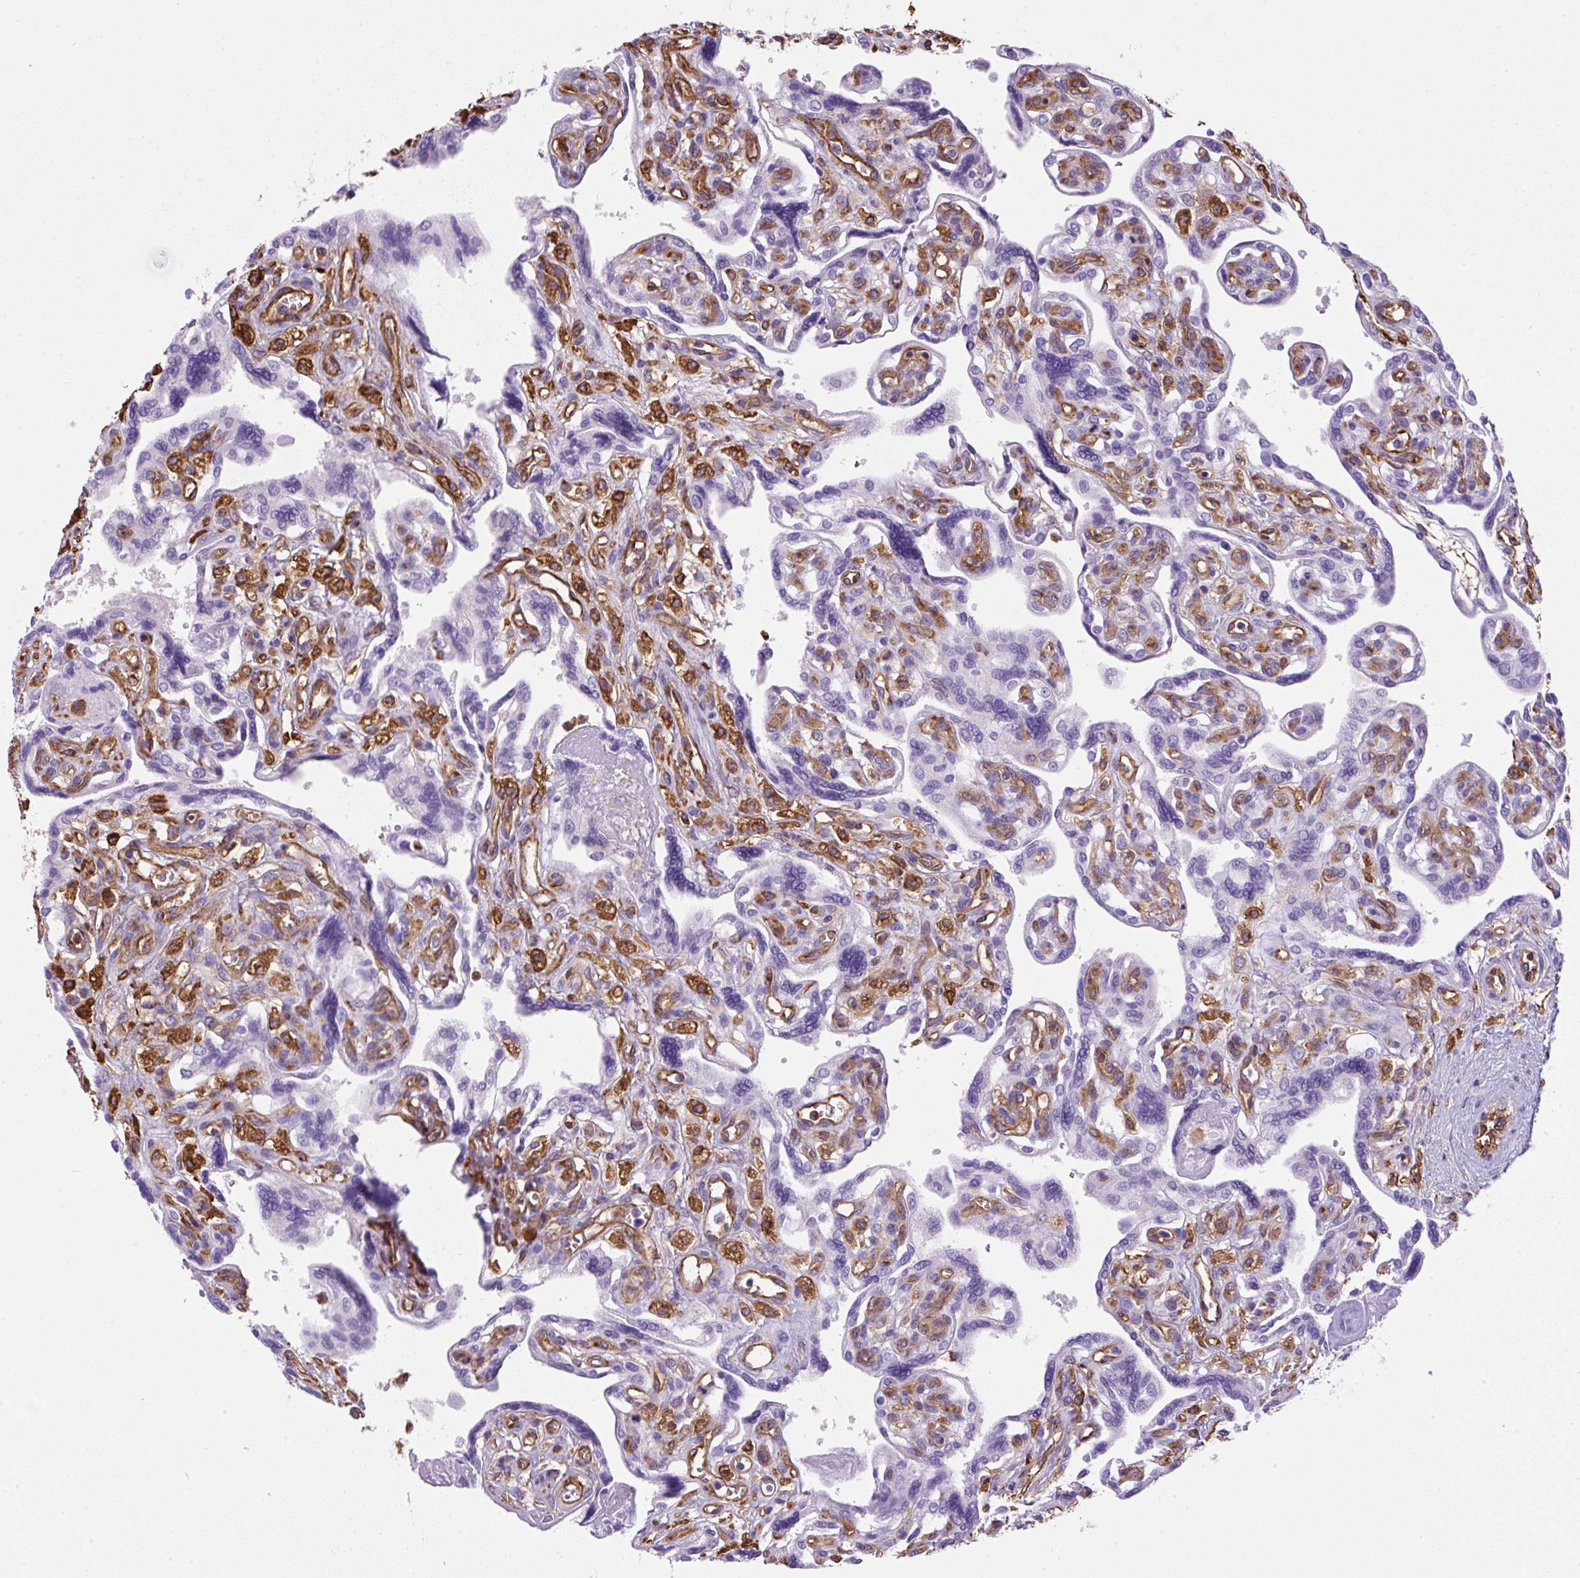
{"staining": {"intensity": "negative", "quantity": "none", "location": "none"}, "tissue": "placenta", "cell_type": "Decidual cells", "image_type": "normal", "snomed": [{"axis": "morphology", "description": "Normal tissue, NOS"}, {"axis": "topography", "description": "Placenta"}], "caption": "This micrograph is of unremarkable placenta stained with immunohistochemistry to label a protein in brown with the nuclei are counter-stained blue. There is no expression in decidual cells.", "gene": "MAGEB5", "patient": {"sex": "female", "age": 39}}